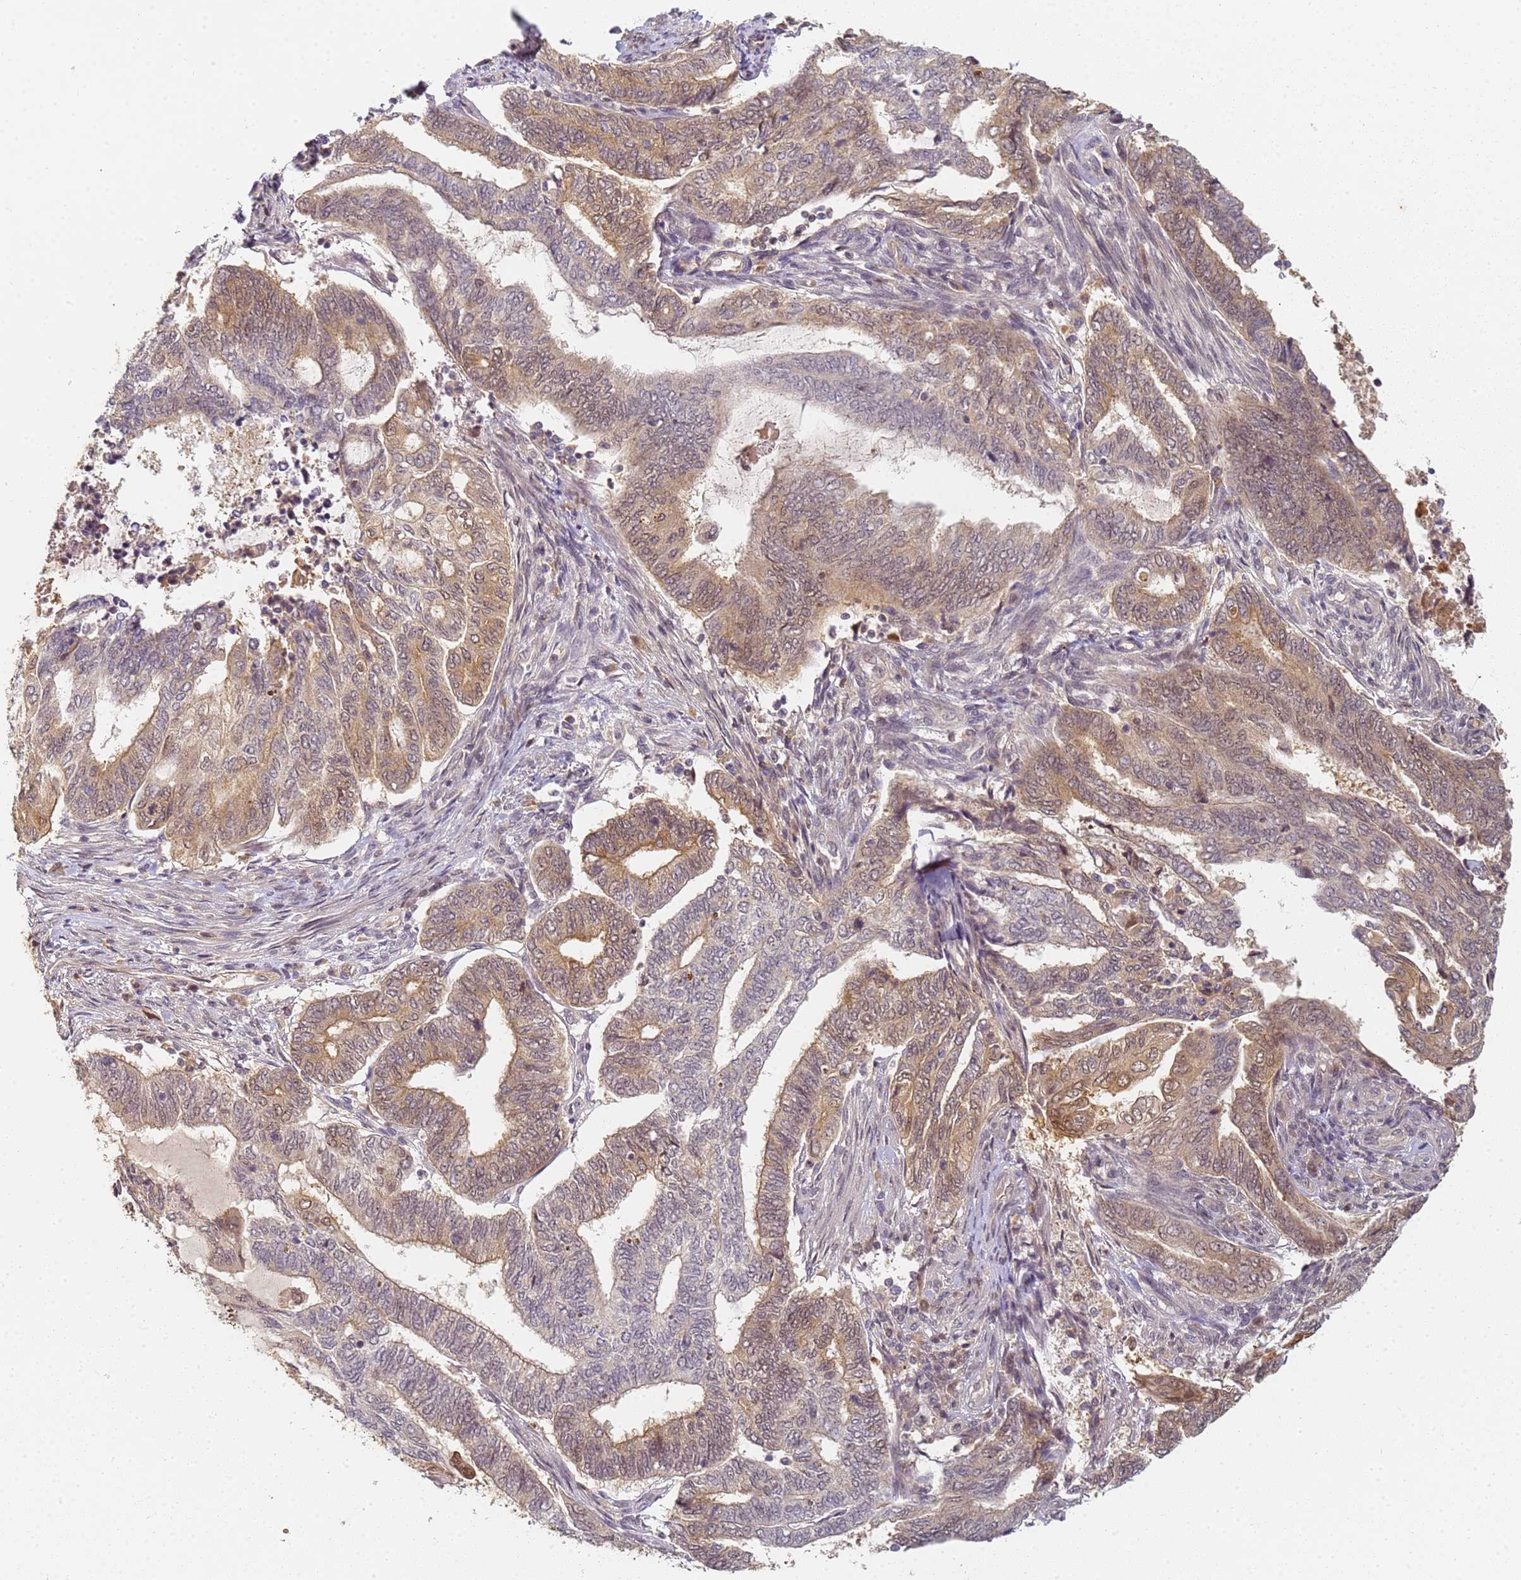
{"staining": {"intensity": "moderate", "quantity": ">75%", "location": "cytoplasmic/membranous,nuclear"}, "tissue": "endometrial cancer", "cell_type": "Tumor cells", "image_type": "cancer", "snomed": [{"axis": "morphology", "description": "Adenocarcinoma, NOS"}, {"axis": "topography", "description": "Uterus"}, {"axis": "topography", "description": "Endometrium"}], "caption": "Human endometrial adenocarcinoma stained with a brown dye shows moderate cytoplasmic/membranous and nuclear positive staining in about >75% of tumor cells.", "gene": "HMCES", "patient": {"sex": "female", "age": 70}}